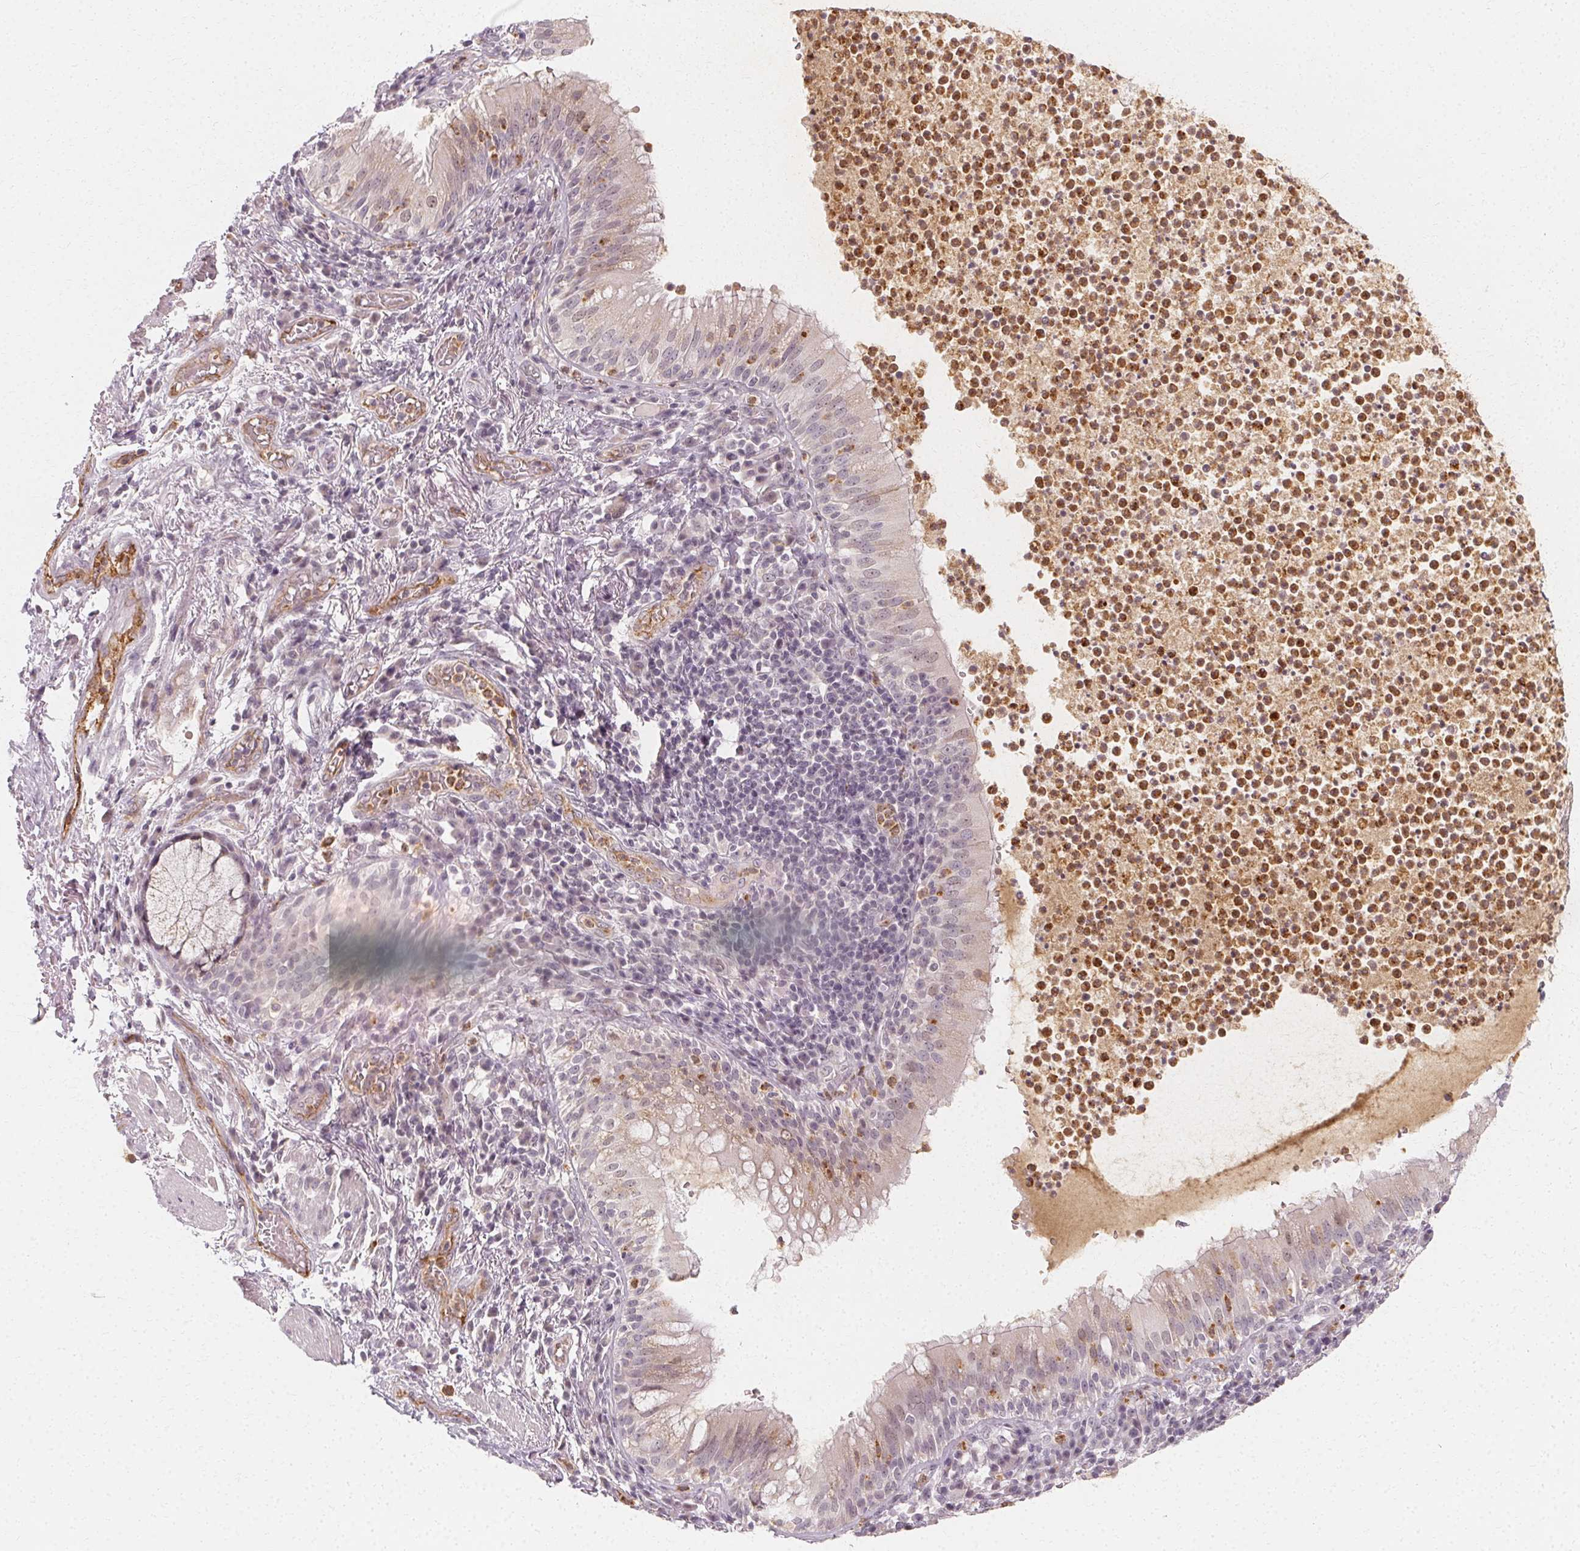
{"staining": {"intensity": "negative", "quantity": "none", "location": "none"}, "tissue": "bronchus", "cell_type": "Respiratory epithelial cells", "image_type": "normal", "snomed": [{"axis": "morphology", "description": "Normal tissue, NOS"}, {"axis": "topography", "description": "Lymph node"}, {"axis": "topography", "description": "Bronchus"}], "caption": "Protein analysis of unremarkable bronchus reveals no significant staining in respiratory epithelial cells.", "gene": "CLCNKA", "patient": {"sex": "male", "age": 56}}